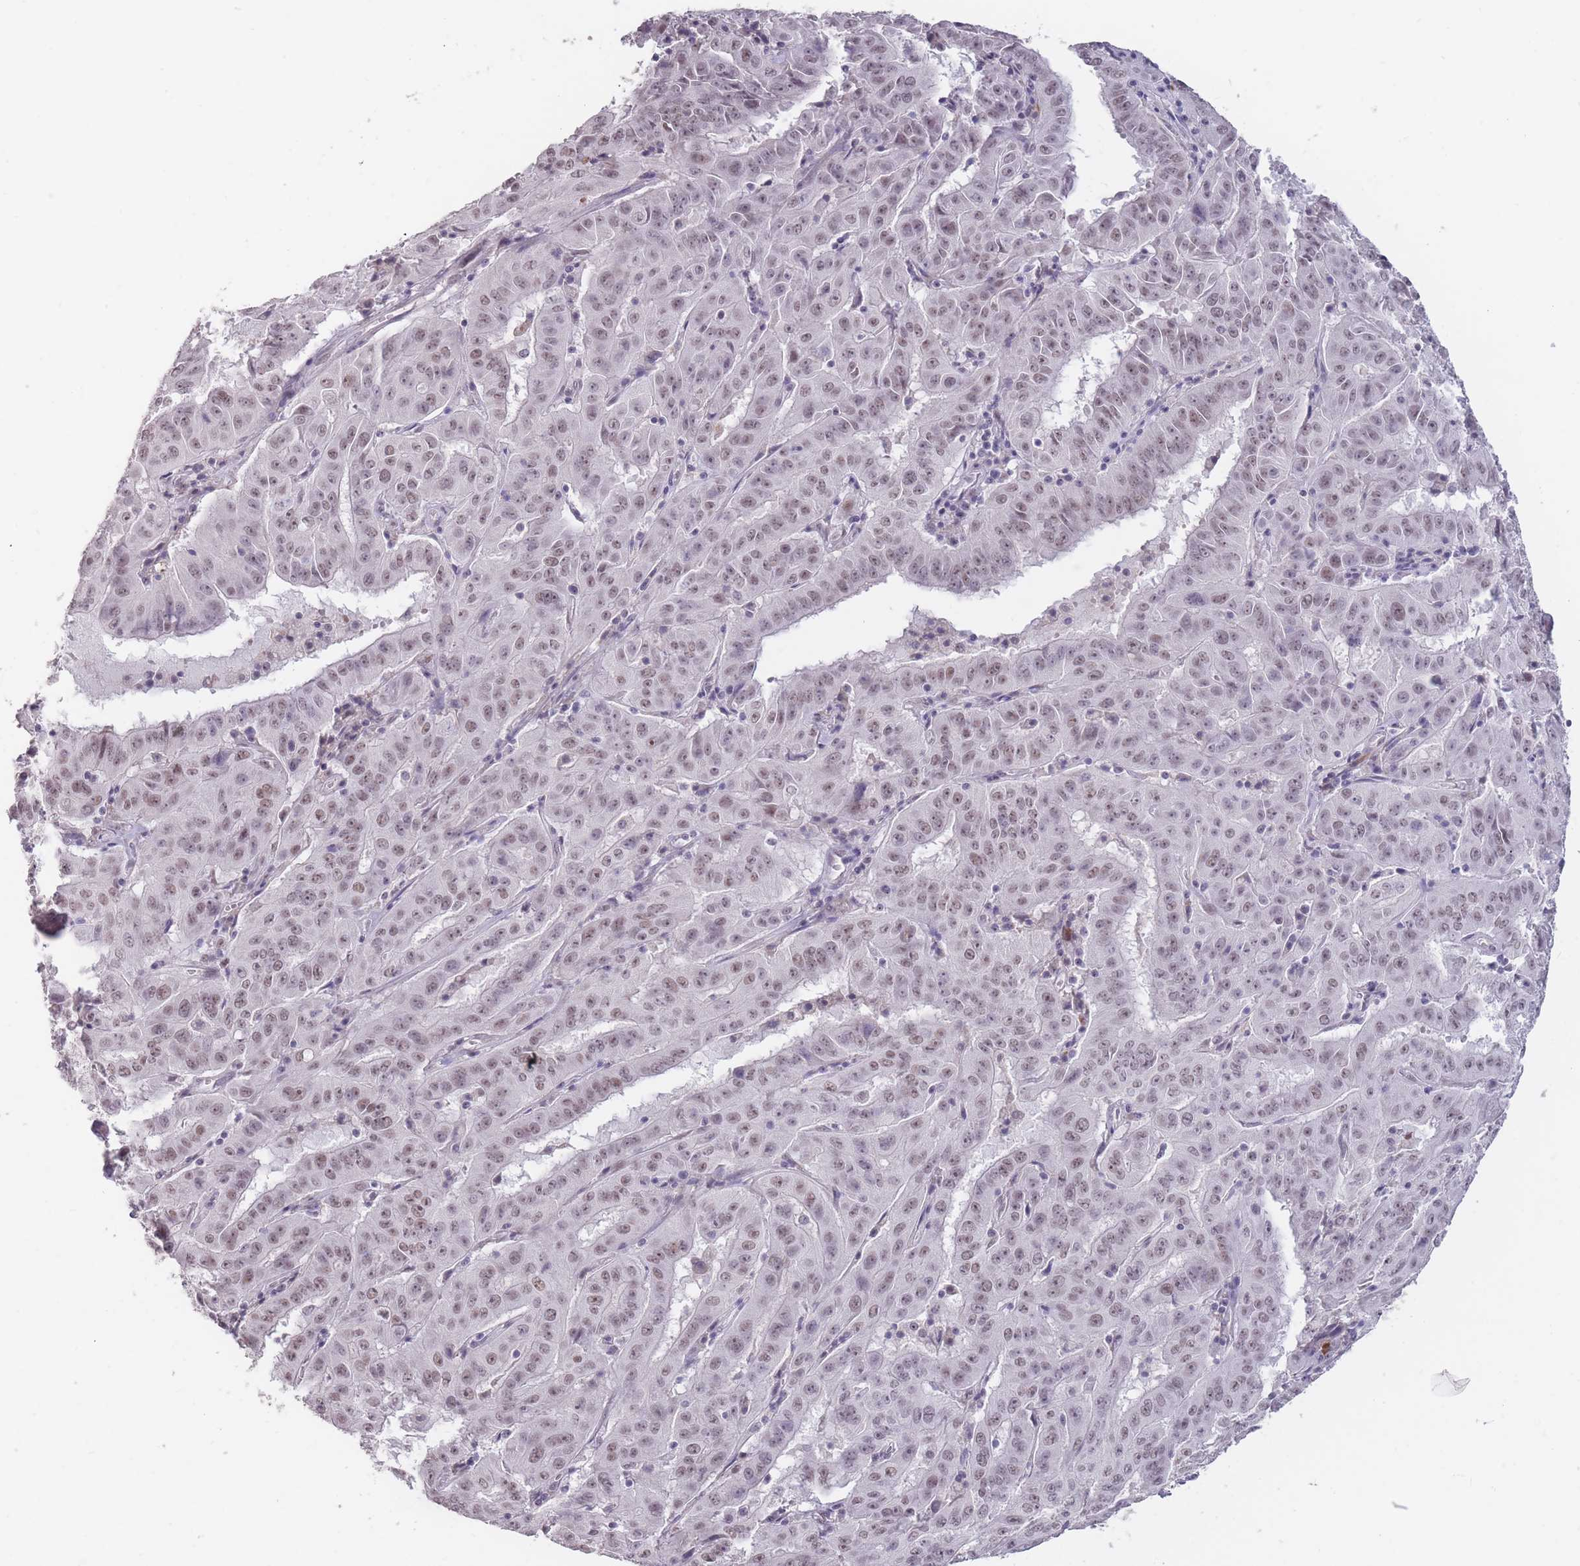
{"staining": {"intensity": "weak", "quantity": "25%-75%", "location": "nuclear"}, "tissue": "pancreatic cancer", "cell_type": "Tumor cells", "image_type": "cancer", "snomed": [{"axis": "morphology", "description": "Adenocarcinoma, NOS"}, {"axis": "topography", "description": "Pancreas"}], "caption": "Immunohistochemistry (IHC) (DAB) staining of human pancreatic adenocarcinoma reveals weak nuclear protein positivity in about 25%-75% of tumor cells.", "gene": "HNRNPUL1", "patient": {"sex": "male", "age": 63}}